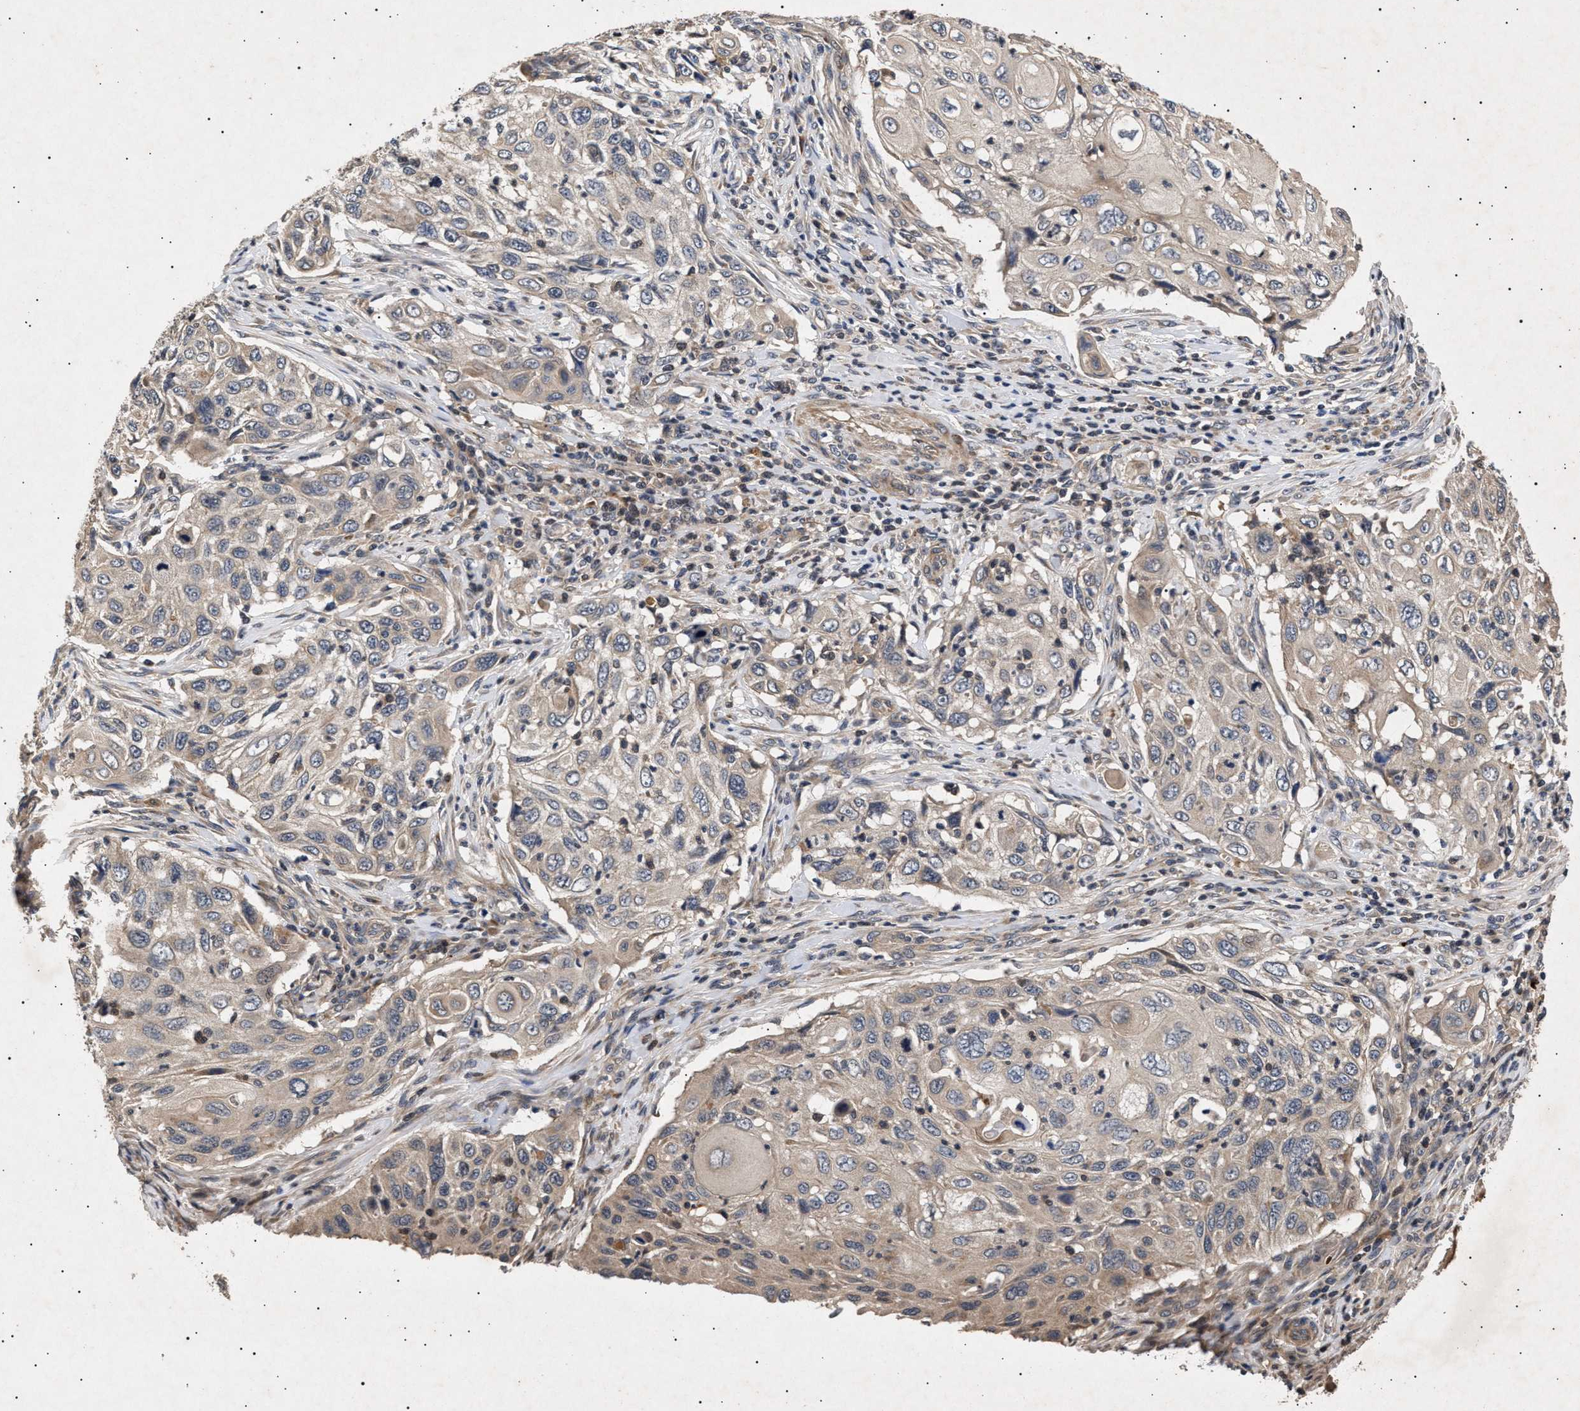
{"staining": {"intensity": "weak", "quantity": "<25%", "location": "cytoplasmic/membranous"}, "tissue": "cervical cancer", "cell_type": "Tumor cells", "image_type": "cancer", "snomed": [{"axis": "morphology", "description": "Squamous cell carcinoma, NOS"}, {"axis": "topography", "description": "Cervix"}], "caption": "Immunohistochemistry of human cervical cancer exhibits no expression in tumor cells. (Immunohistochemistry (ihc), brightfield microscopy, high magnification).", "gene": "ITGB5", "patient": {"sex": "female", "age": 70}}